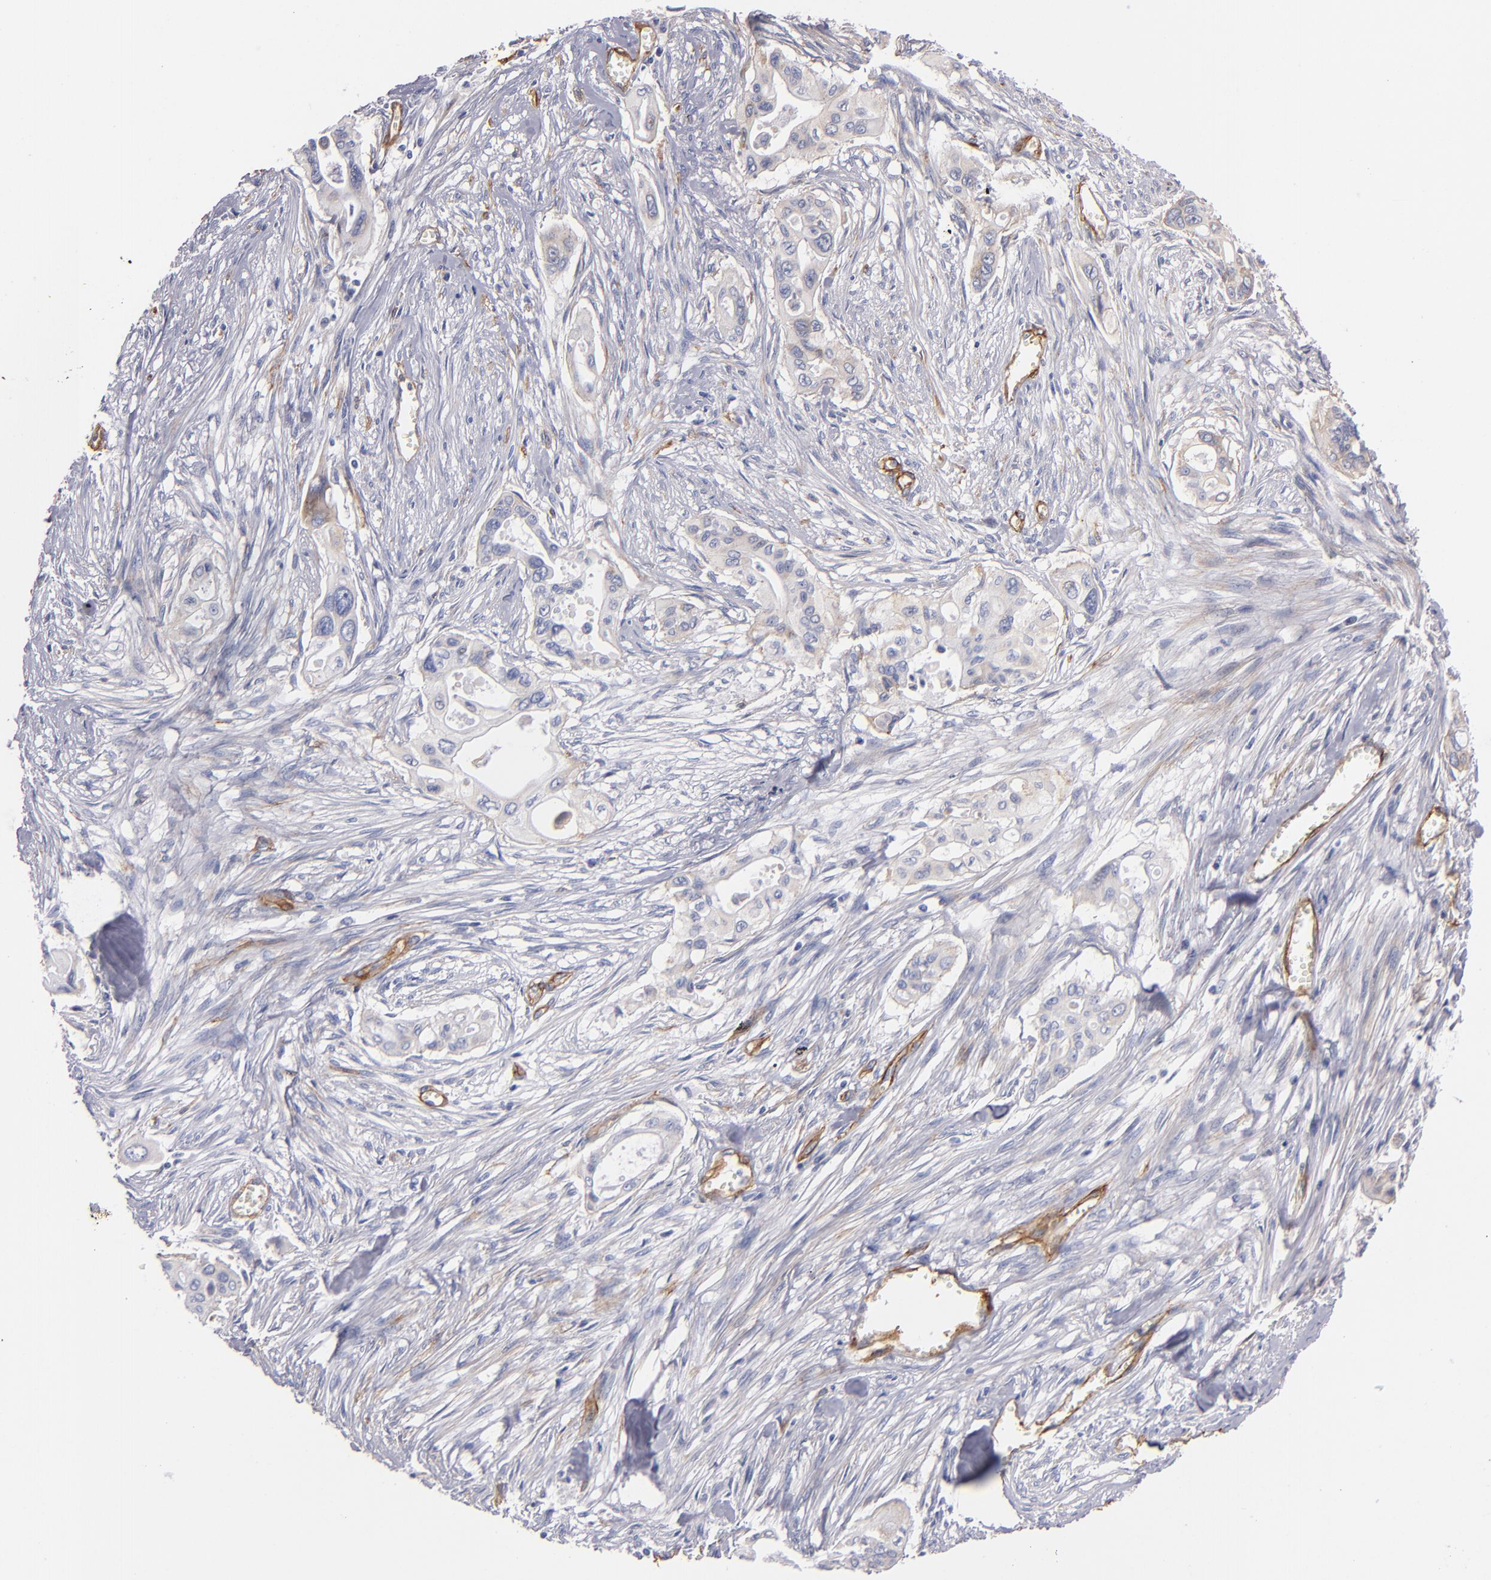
{"staining": {"intensity": "weak", "quantity": "25%-75%", "location": "cytoplasmic/membranous"}, "tissue": "pancreatic cancer", "cell_type": "Tumor cells", "image_type": "cancer", "snomed": [{"axis": "morphology", "description": "Adenocarcinoma, NOS"}, {"axis": "topography", "description": "Pancreas"}], "caption": "Pancreatic cancer (adenocarcinoma) stained for a protein (brown) exhibits weak cytoplasmic/membranous positive positivity in about 25%-75% of tumor cells.", "gene": "LAMC1", "patient": {"sex": "male", "age": 77}}